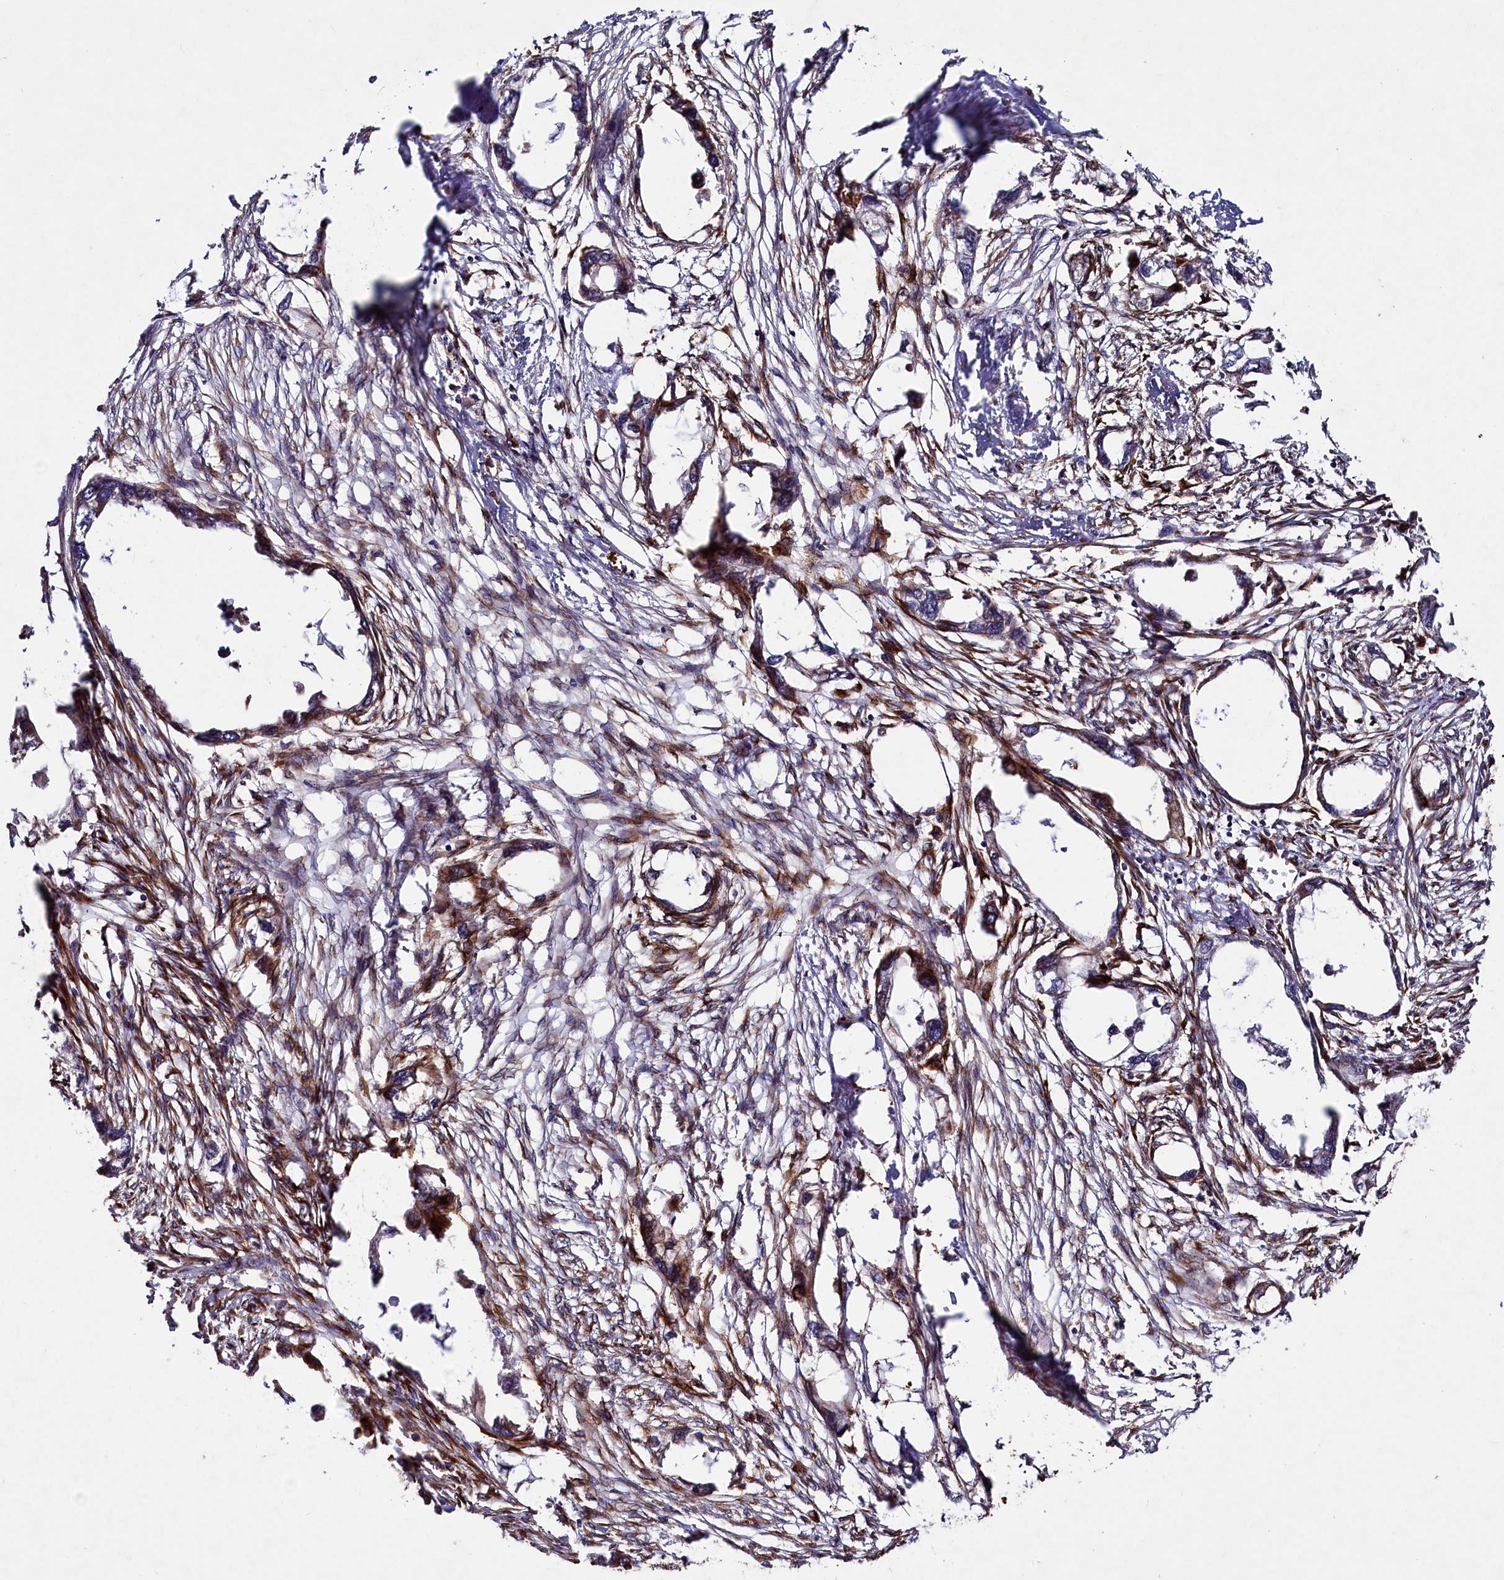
{"staining": {"intensity": "weak", "quantity": ">75%", "location": "cytoplasmic/membranous"}, "tissue": "endometrial cancer", "cell_type": "Tumor cells", "image_type": "cancer", "snomed": [{"axis": "morphology", "description": "Adenocarcinoma, NOS"}, {"axis": "morphology", "description": "Adenocarcinoma, metastatic, NOS"}, {"axis": "topography", "description": "Adipose tissue"}, {"axis": "topography", "description": "Endometrium"}], "caption": "This photomicrograph shows immunohistochemistry staining of human endometrial cancer (adenocarcinoma), with low weak cytoplasmic/membranous staining in about >75% of tumor cells.", "gene": "ARRDC4", "patient": {"sex": "female", "age": 67}}